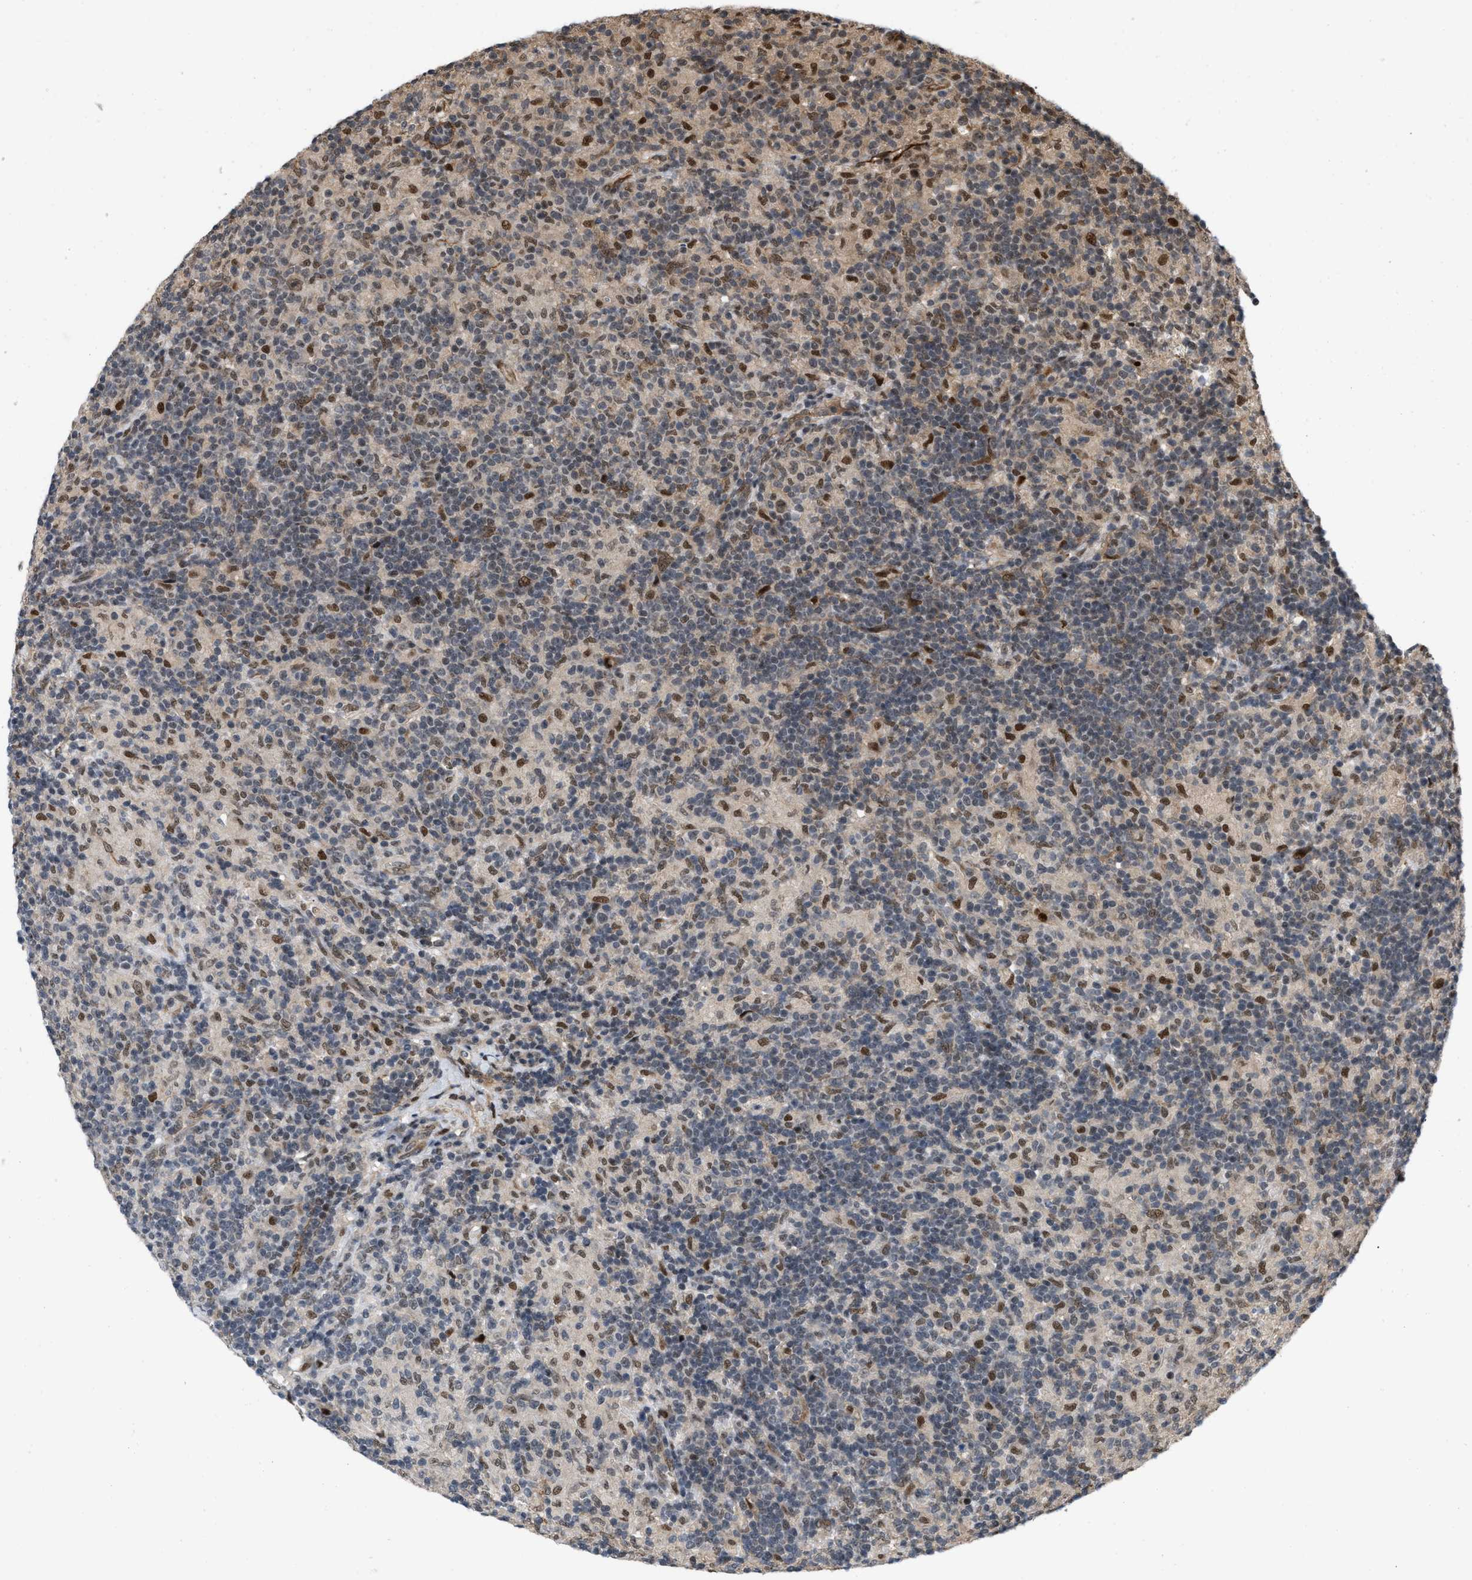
{"staining": {"intensity": "moderate", "quantity": ">75%", "location": "nuclear"}, "tissue": "lymphoma", "cell_type": "Tumor cells", "image_type": "cancer", "snomed": [{"axis": "morphology", "description": "Hodgkin's disease, NOS"}, {"axis": "topography", "description": "Lymph node"}], "caption": "This is a micrograph of immunohistochemistry staining of Hodgkin's disease, which shows moderate staining in the nuclear of tumor cells.", "gene": "ANKRD11", "patient": {"sex": "male", "age": 70}}